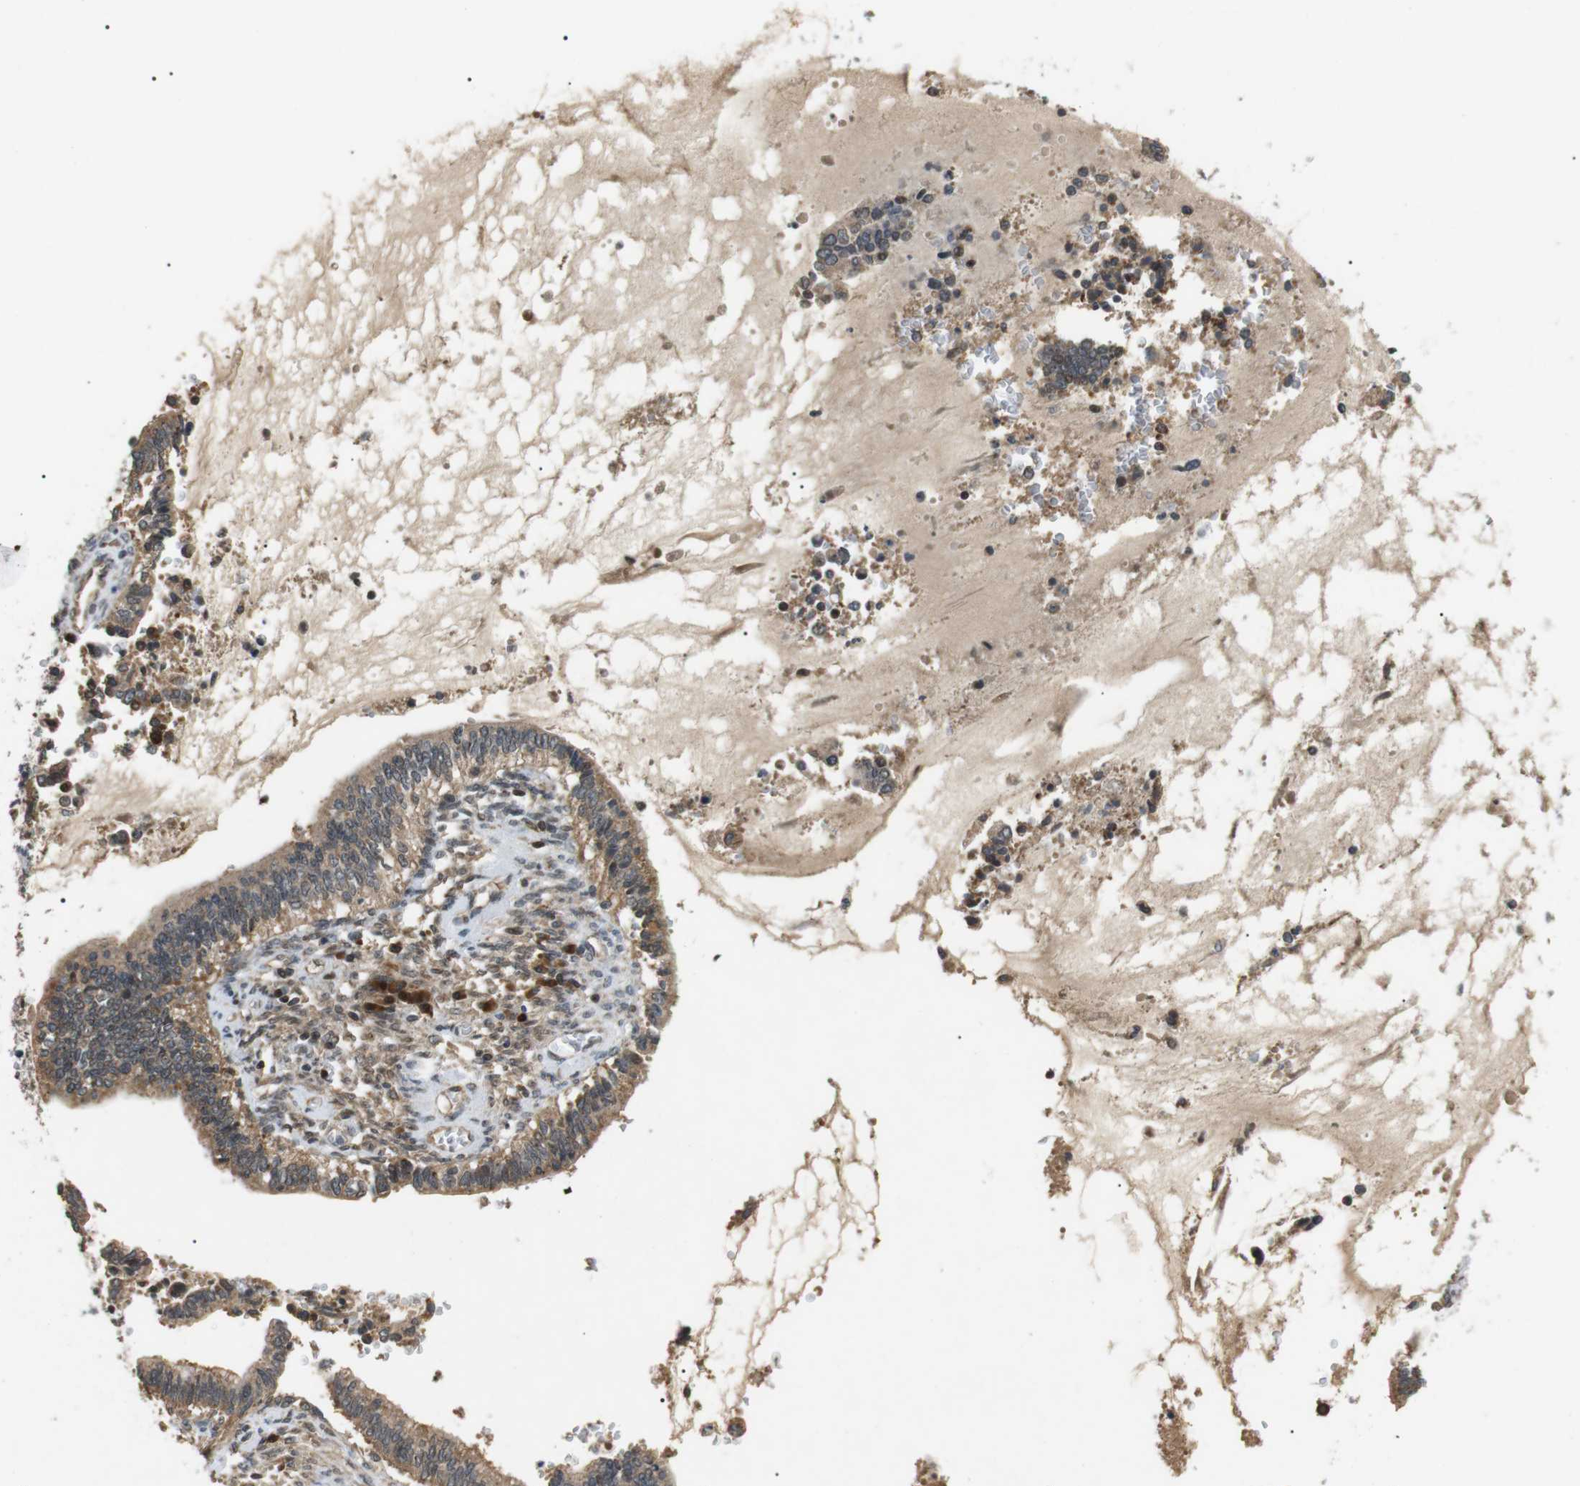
{"staining": {"intensity": "weak", "quantity": ">75%", "location": "cytoplasmic/membranous"}, "tissue": "cervical cancer", "cell_type": "Tumor cells", "image_type": "cancer", "snomed": [{"axis": "morphology", "description": "Adenocarcinoma, NOS"}, {"axis": "topography", "description": "Cervix"}], "caption": "Protein analysis of cervical cancer (adenocarcinoma) tissue shows weak cytoplasmic/membranous positivity in approximately >75% of tumor cells. Immunohistochemistry stains the protein in brown and the nuclei are stained blue.", "gene": "HSPA13", "patient": {"sex": "female", "age": 44}}